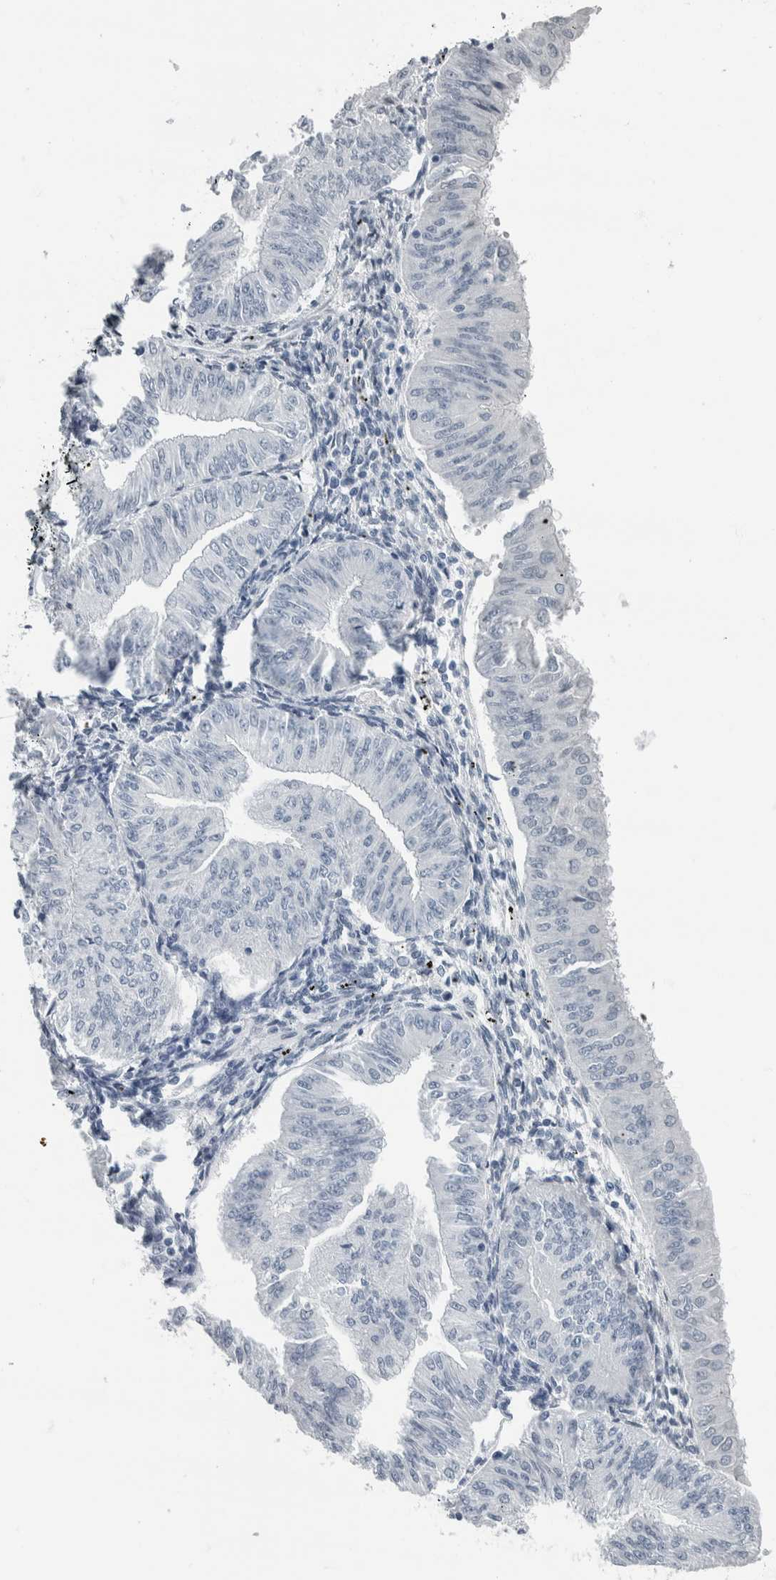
{"staining": {"intensity": "negative", "quantity": "none", "location": "none"}, "tissue": "endometrial cancer", "cell_type": "Tumor cells", "image_type": "cancer", "snomed": [{"axis": "morphology", "description": "Normal tissue, NOS"}, {"axis": "morphology", "description": "Adenocarcinoma, NOS"}, {"axis": "topography", "description": "Endometrium"}], "caption": "Immunohistochemical staining of endometrial cancer (adenocarcinoma) shows no significant expression in tumor cells.", "gene": "NEFM", "patient": {"sex": "female", "age": 53}}